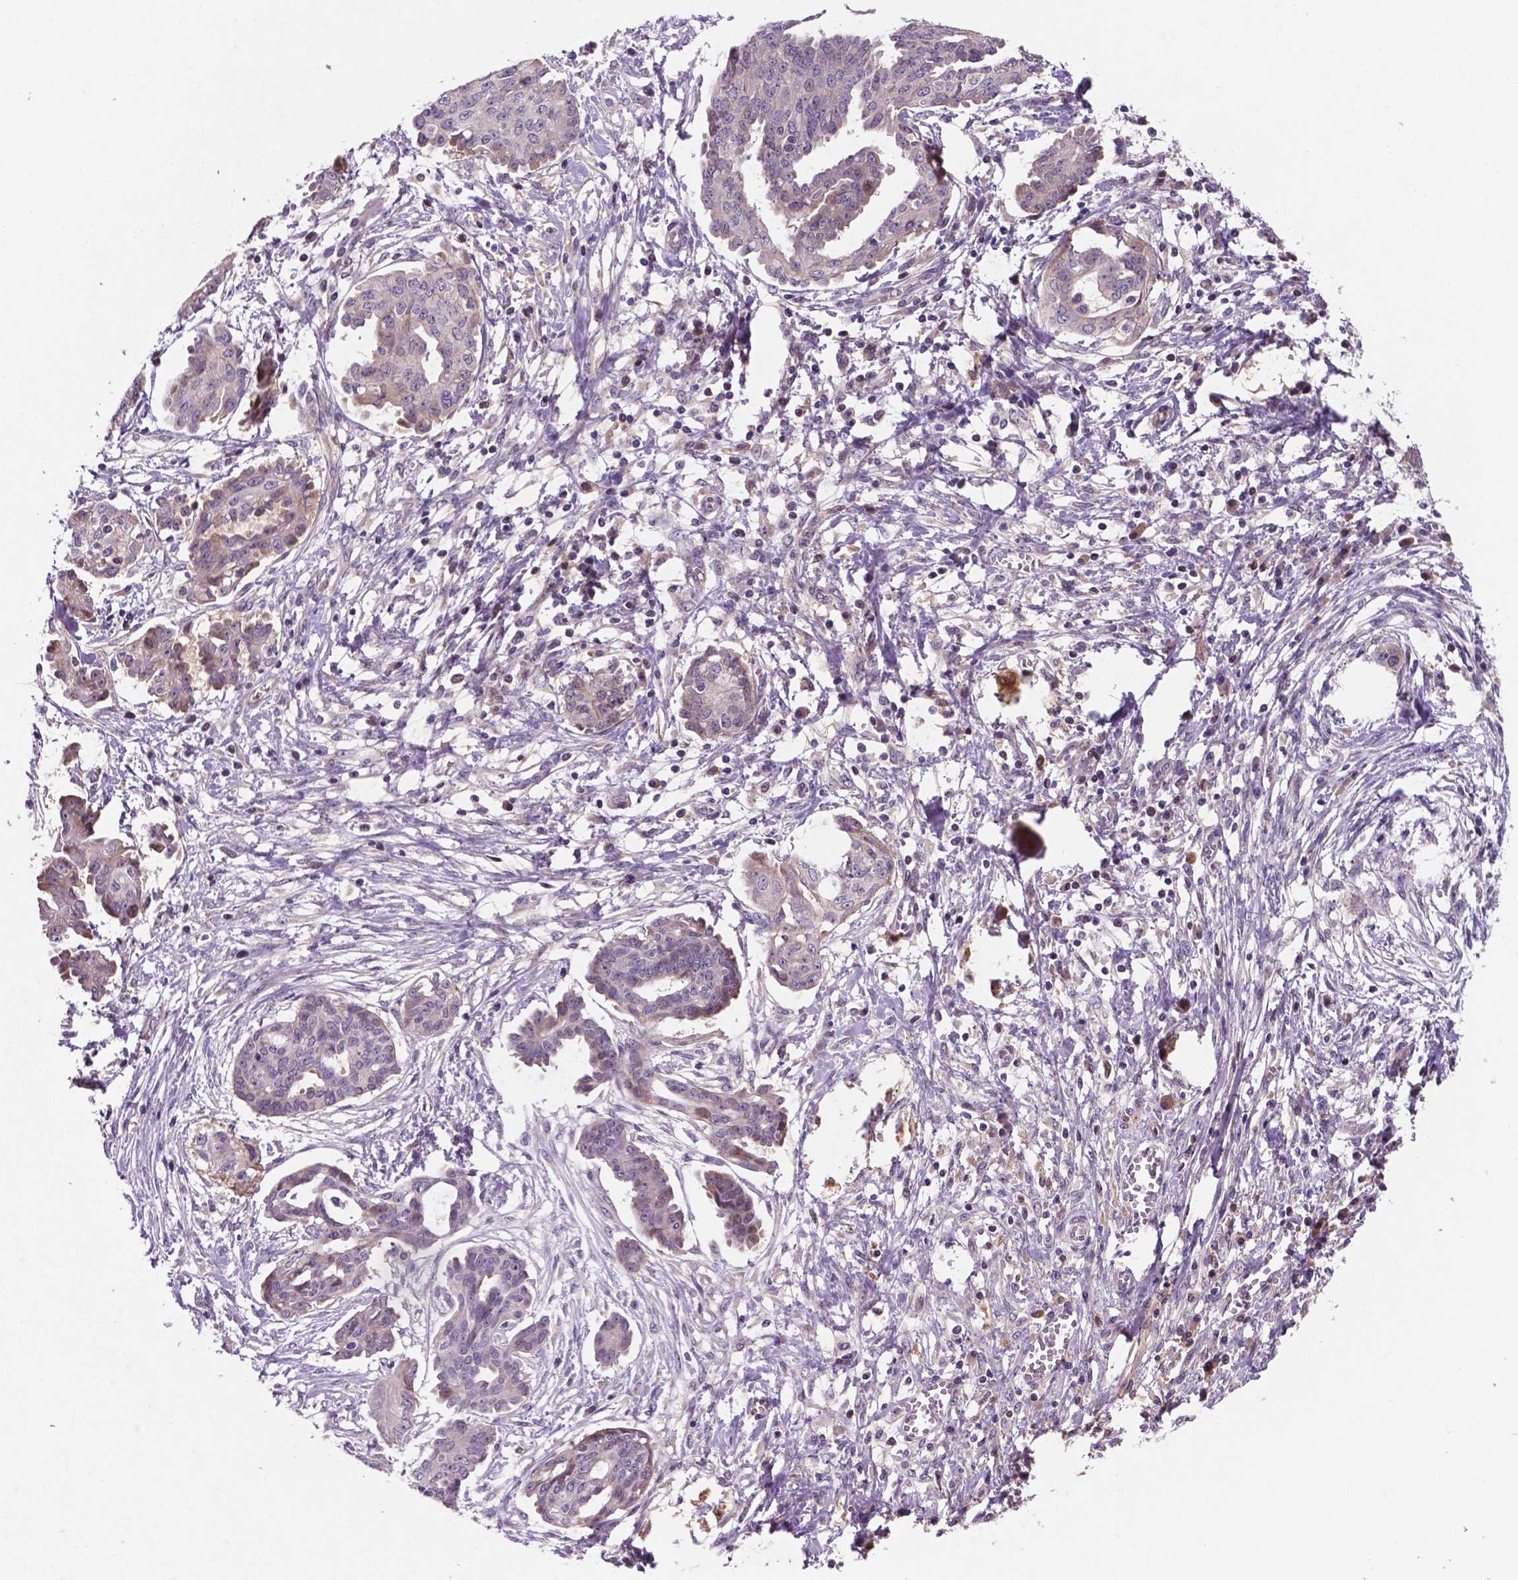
{"staining": {"intensity": "moderate", "quantity": "<25%", "location": "cytoplasmic/membranous"}, "tissue": "ovarian cancer", "cell_type": "Tumor cells", "image_type": "cancer", "snomed": [{"axis": "morphology", "description": "Cystadenocarcinoma, serous, NOS"}, {"axis": "topography", "description": "Ovary"}], "caption": "Immunohistochemistry staining of ovarian cancer, which reveals low levels of moderate cytoplasmic/membranous positivity in about <25% of tumor cells indicating moderate cytoplasmic/membranous protein positivity. The staining was performed using DAB (3,3'-diaminobenzidine) (brown) for protein detection and nuclei were counterstained in hematoxylin (blue).", "gene": "TM4SF20", "patient": {"sex": "female", "age": 71}}